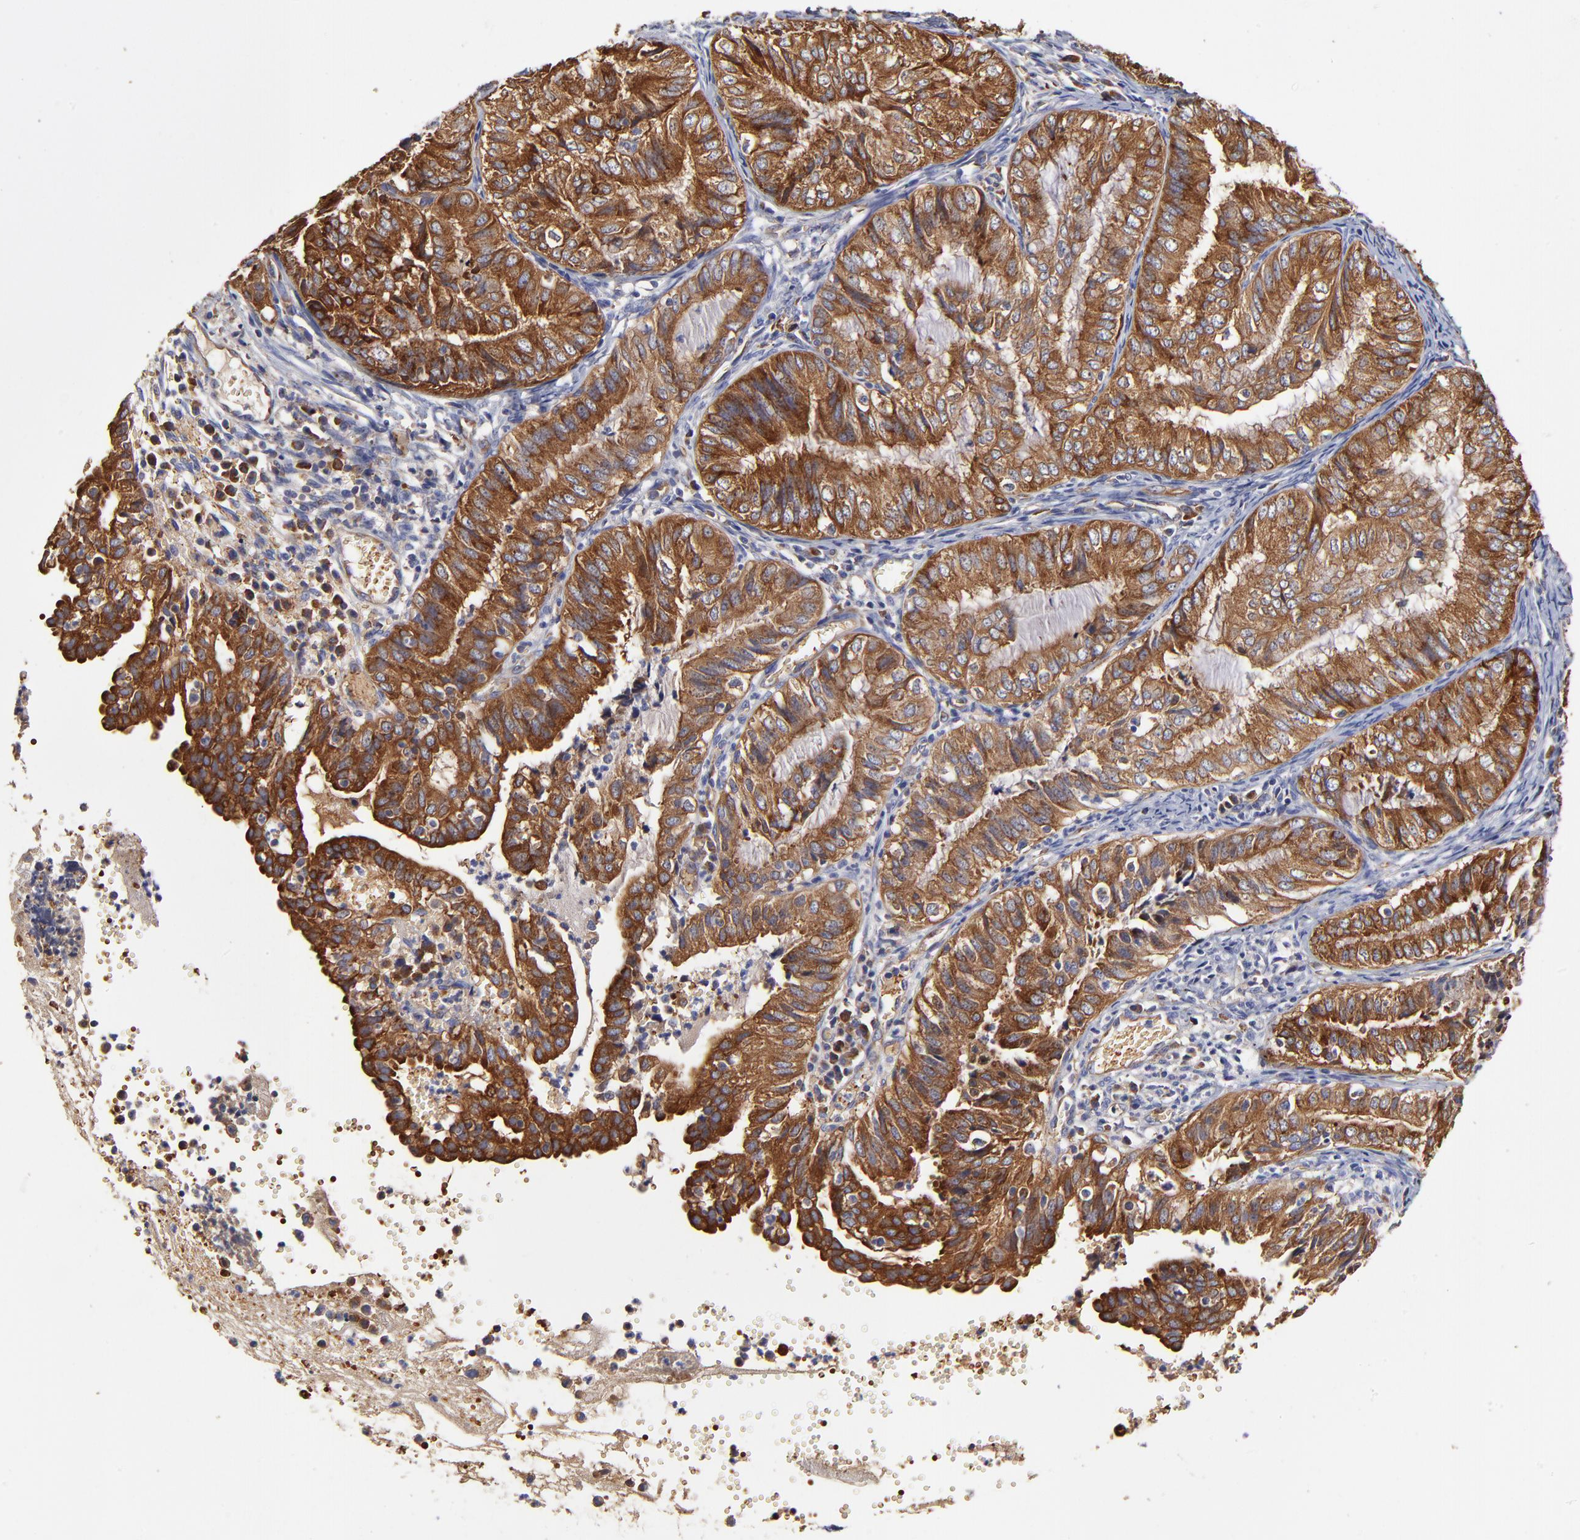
{"staining": {"intensity": "strong", "quantity": ">75%", "location": "cytoplasmic/membranous"}, "tissue": "endometrial cancer", "cell_type": "Tumor cells", "image_type": "cancer", "snomed": [{"axis": "morphology", "description": "Adenocarcinoma, NOS"}, {"axis": "topography", "description": "Endometrium"}], "caption": "Protein staining exhibits strong cytoplasmic/membranous staining in approximately >75% of tumor cells in endometrial cancer.", "gene": "CD2AP", "patient": {"sex": "female", "age": 66}}